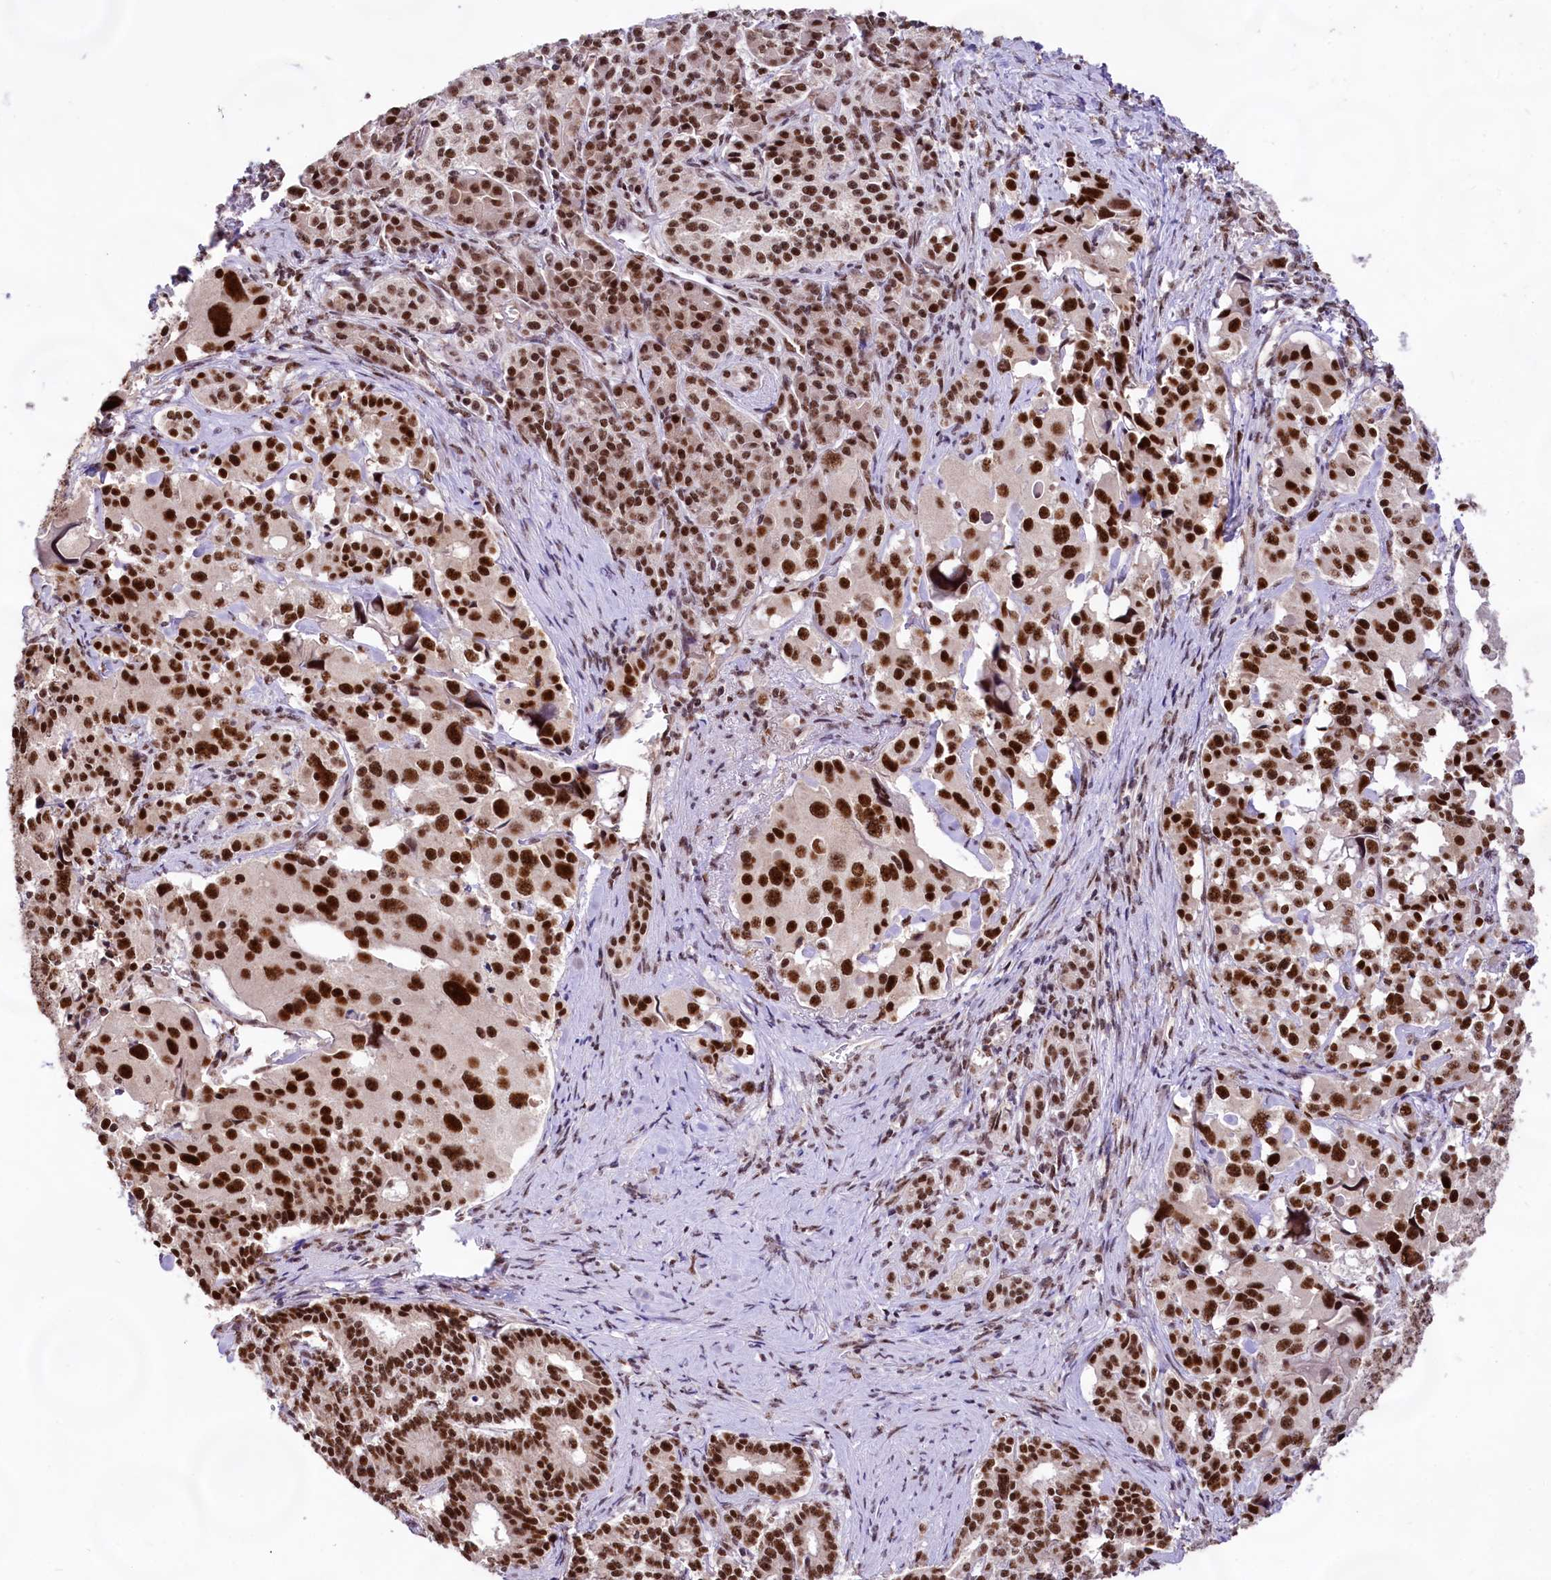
{"staining": {"intensity": "strong", "quantity": ">75%", "location": "nuclear"}, "tissue": "pancreatic cancer", "cell_type": "Tumor cells", "image_type": "cancer", "snomed": [{"axis": "morphology", "description": "Adenocarcinoma, NOS"}, {"axis": "topography", "description": "Pancreas"}], "caption": "An IHC photomicrograph of neoplastic tissue is shown. Protein staining in brown shows strong nuclear positivity in pancreatic adenocarcinoma within tumor cells.", "gene": "HIRA", "patient": {"sex": "female", "age": 74}}